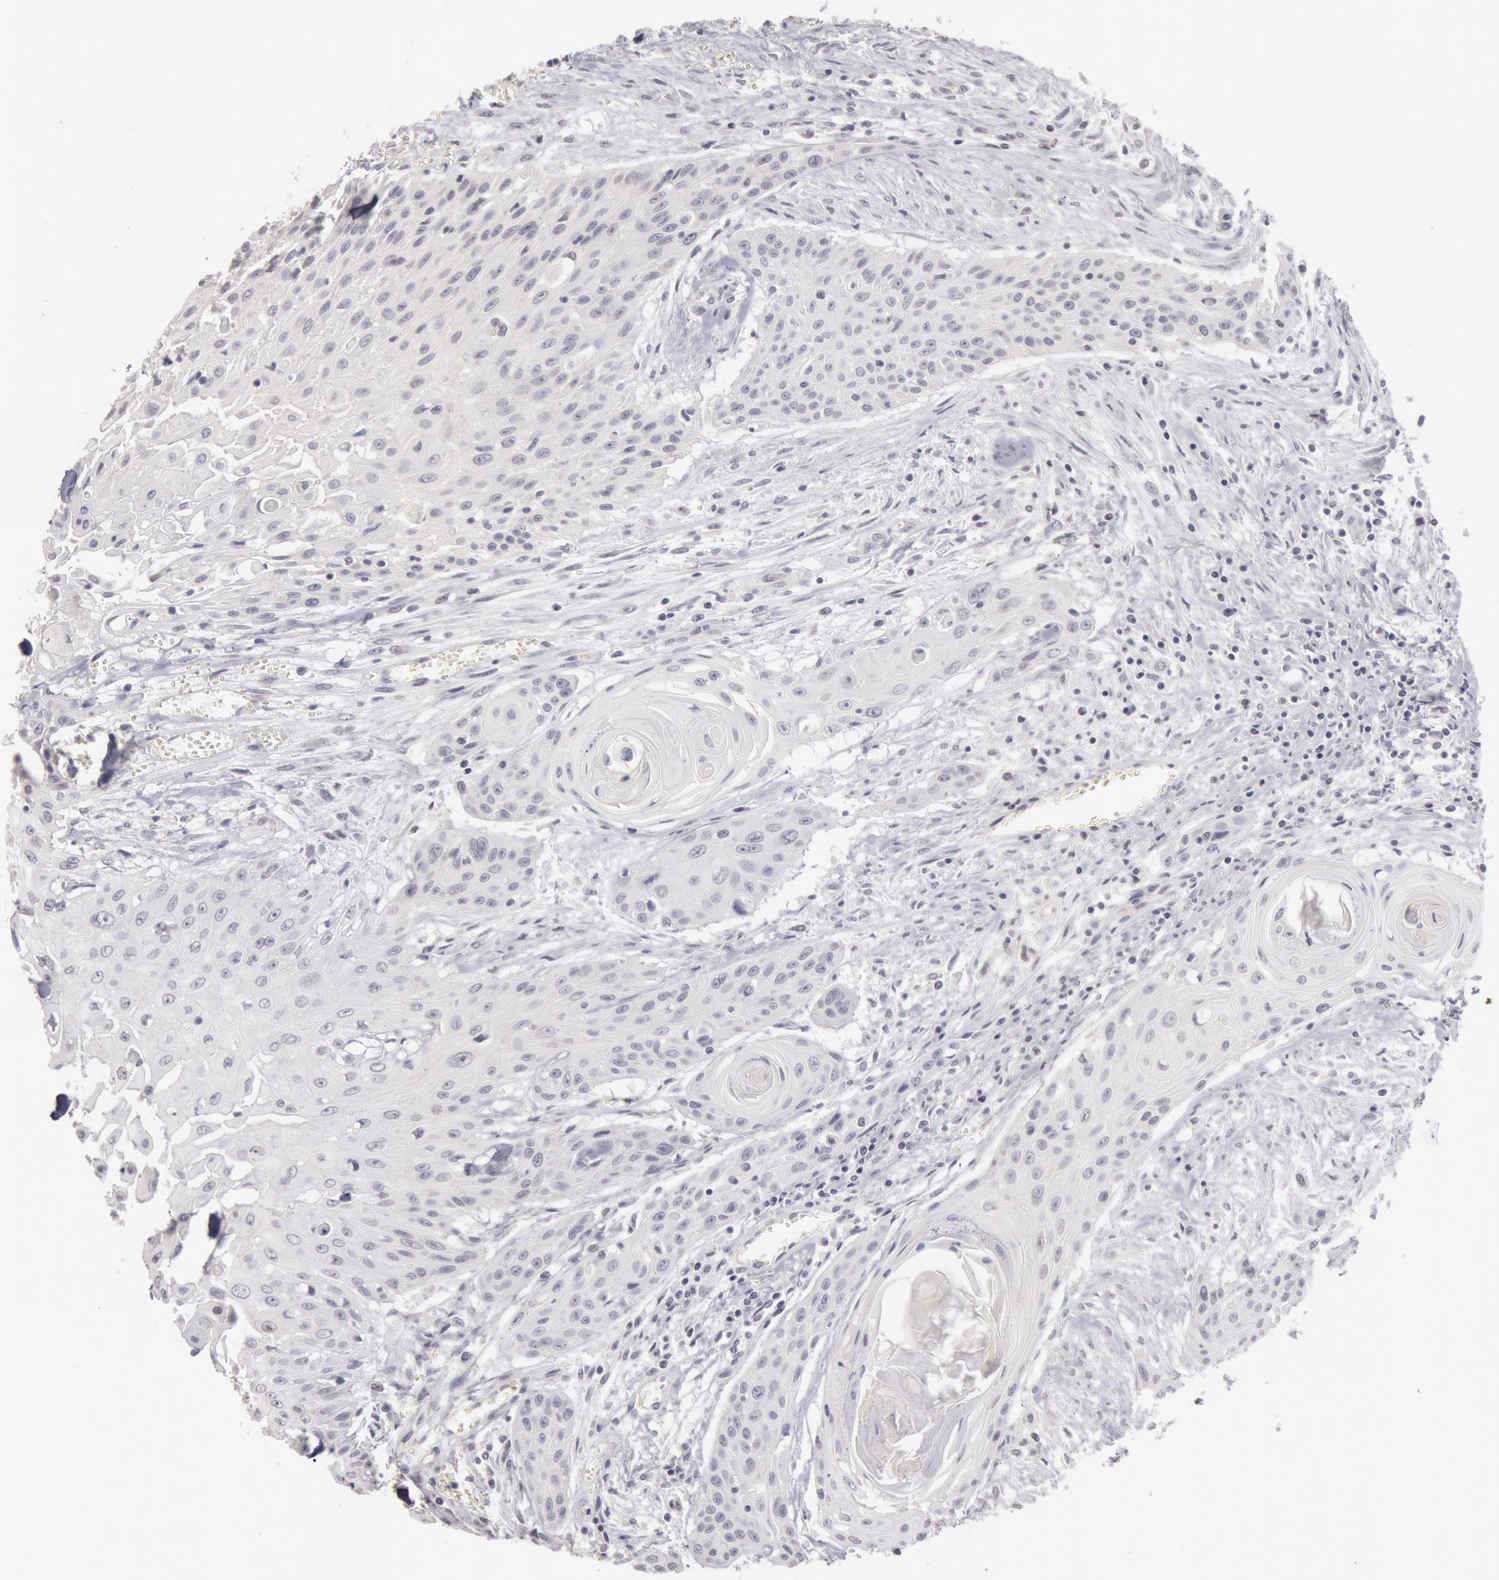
{"staining": {"intensity": "negative", "quantity": "none", "location": "none"}, "tissue": "head and neck cancer", "cell_type": "Tumor cells", "image_type": "cancer", "snomed": [{"axis": "morphology", "description": "Squamous cell carcinoma, NOS"}, {"axis": "morphology", "description": "Squamous cell carcinoma, metastatic, NOS"}, {"axis": "topography", "description": "Lymph node"}, {"axis": "topography", "description": "Salivary gland"}, {"axis": "topography", "description": "Head-Neck"}], "caption": "Immunohistochemistry (IHC) photomicrograph of head and neck cancer stained for a protein (brown), which exhibits no expression in tumor cells. (DAB (3,3'-diaminobenzidine) IHC visualized using brightfield microscopy, high magnification).", "gene": "RIMBP3C", "patient": {"sex": "female", "age": 74}}